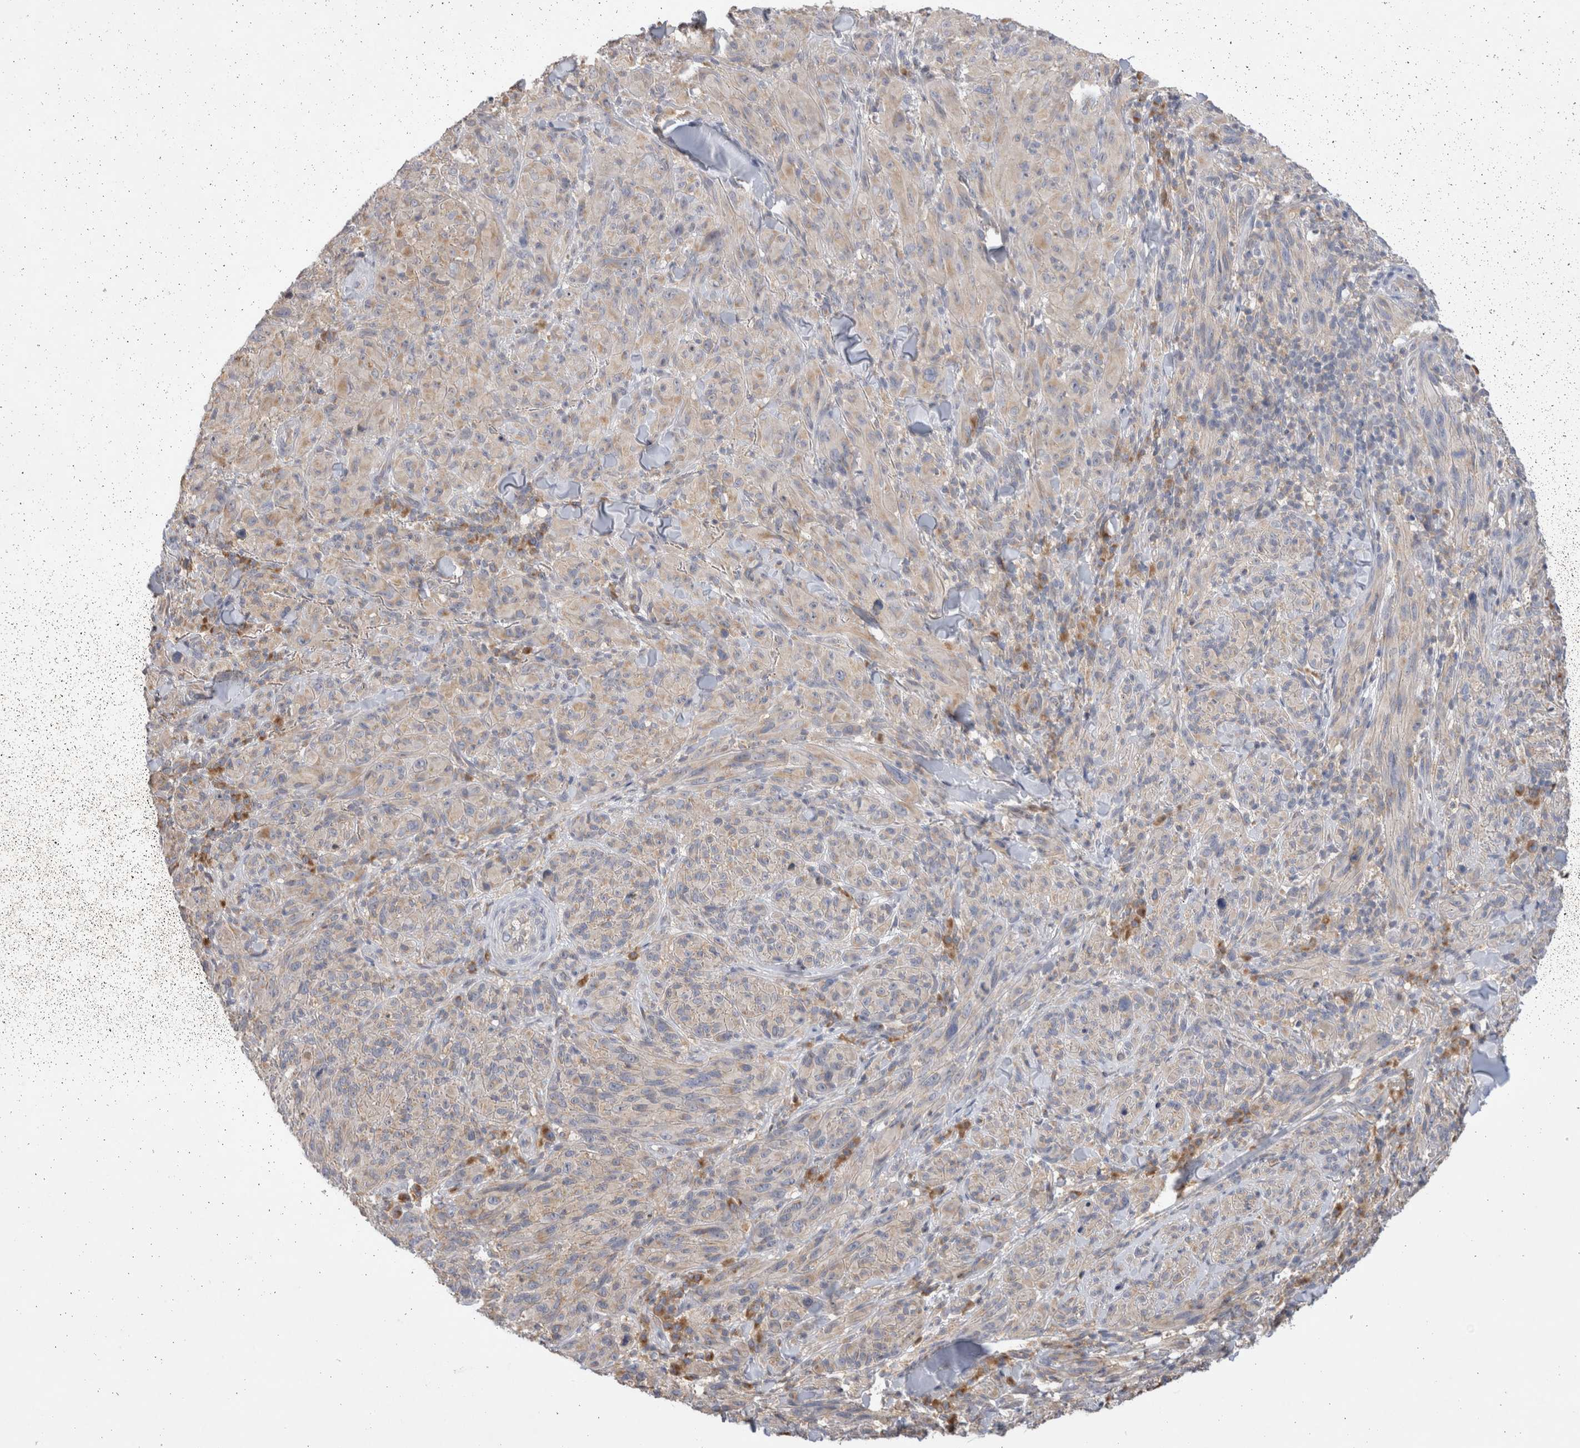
{"staining": {"intensity": "weak", "quantity": "25%-75%", "location": "cytoplasmic/membranous"}, "tissue": "melanoma", "cell_type": "Tumor cells", "image_type": "cancer", "snomed": [{"axis": "morphology", "description": "Malignant melanoma, NOS"}, {"axis": "topography", "description": "Skin of head"}], "caption": "Protein expression analysis of human malignant melanoma reveals weak cytoplasmic/membranous staining in approximately 25%-75% of tumor cells. Using DAB (brown) and hematoxylin (blue) stains, captured at high magnification using brightfield microscopy.", "gene": "GAS1", "patient": {"sex": "male", "age": 96}}